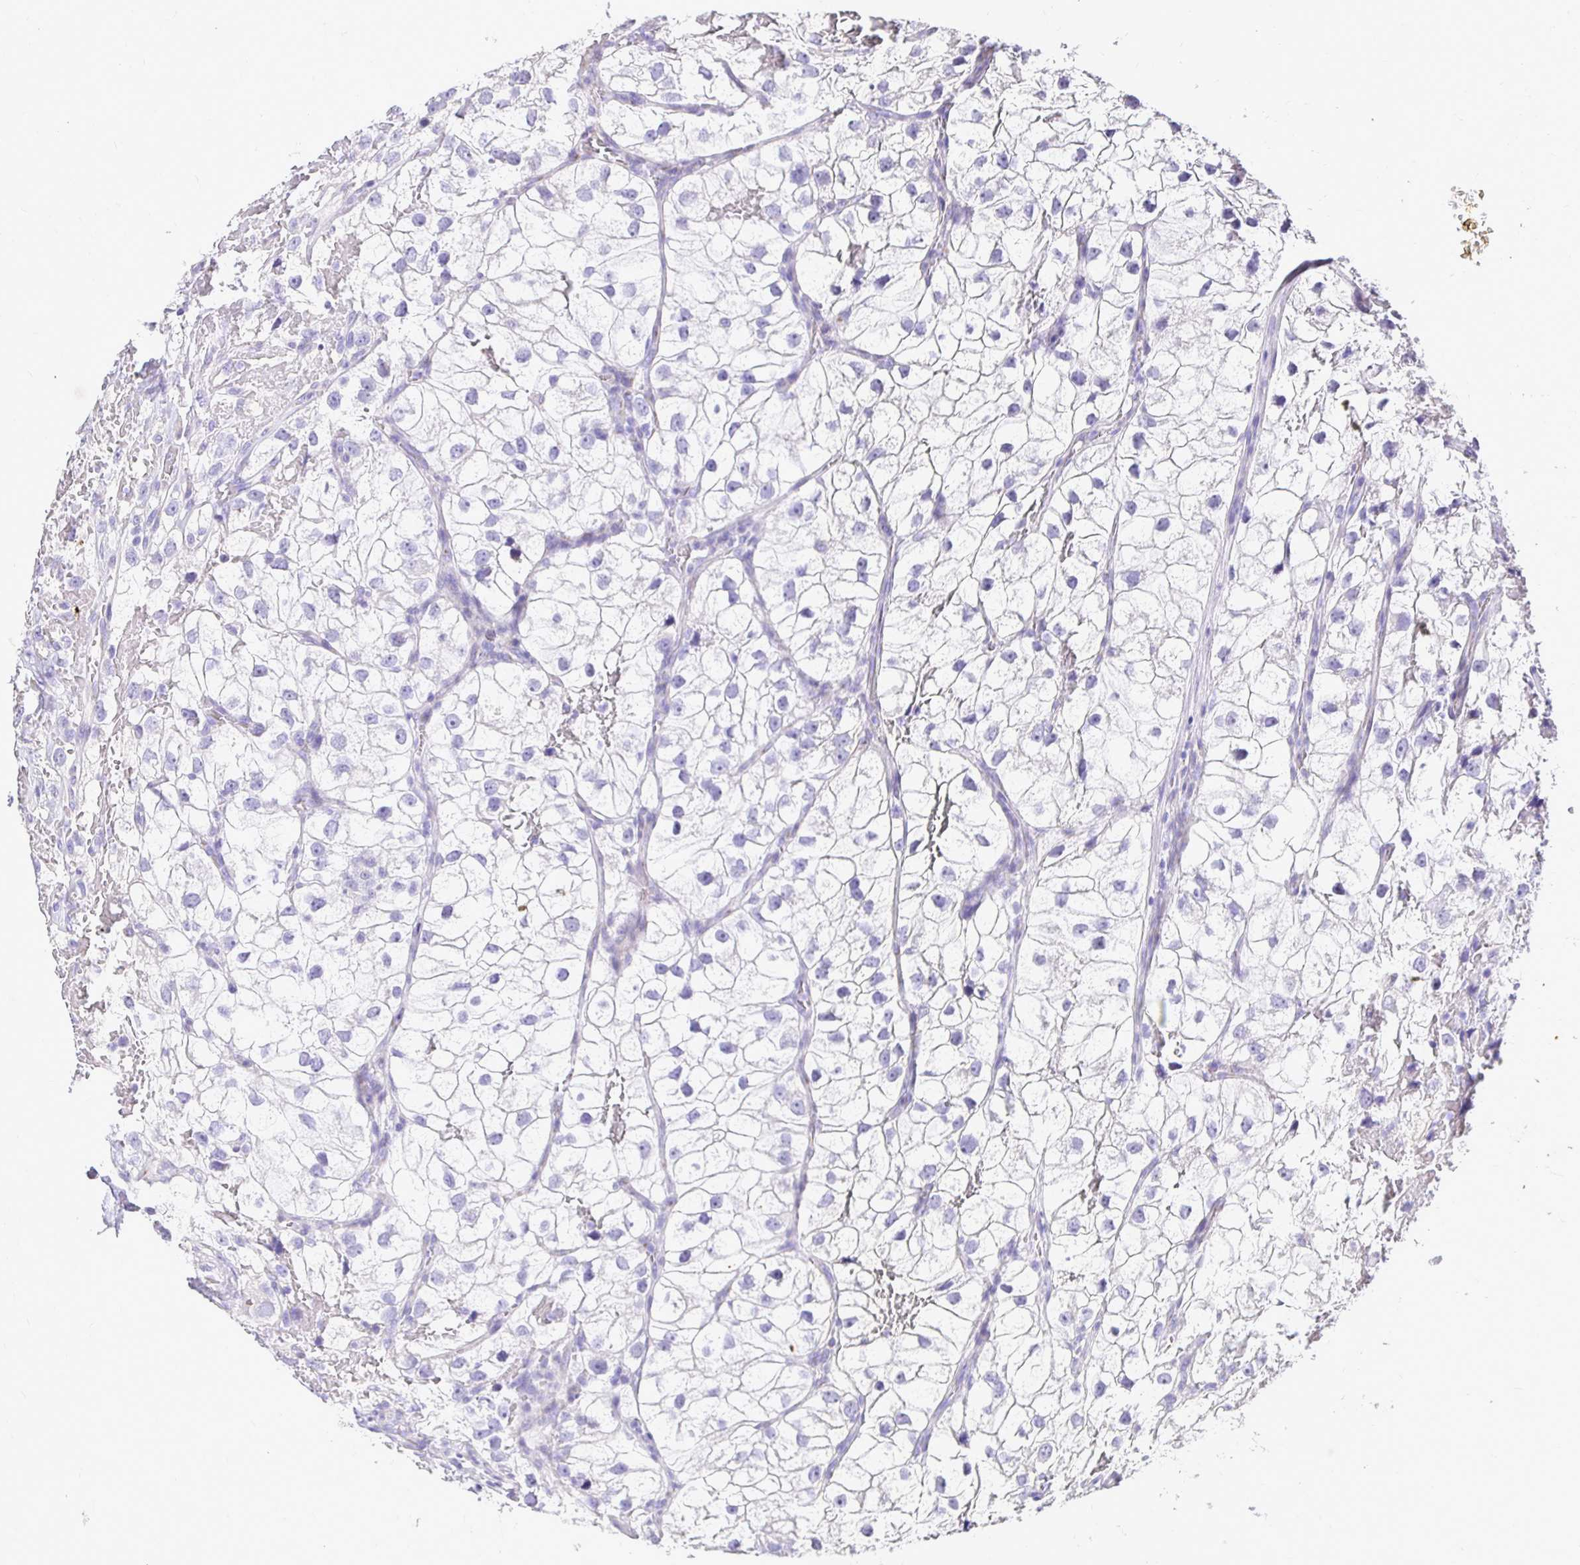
{"staining": {"intensity": "negative", "quantity": "none", "location": "none"}, "tissue": "renal cancer", "cell_type": "Tumor cells", "image_type": "cancer", "snomed": [{"axis": "morphology", "description": "Adenocarcinoma, NOS"}, {"axis": "topography", "description": "Kidney"}], "caption": "This histopathology image is of renal adenocarcinoma stained with immunohistochemistry to label a protein in brown with the nuclei are counter-stained blue. There is no positivity in tumor cells.", "gene": "TAF1D", "patient": {"sex": "male", "age": 59}}